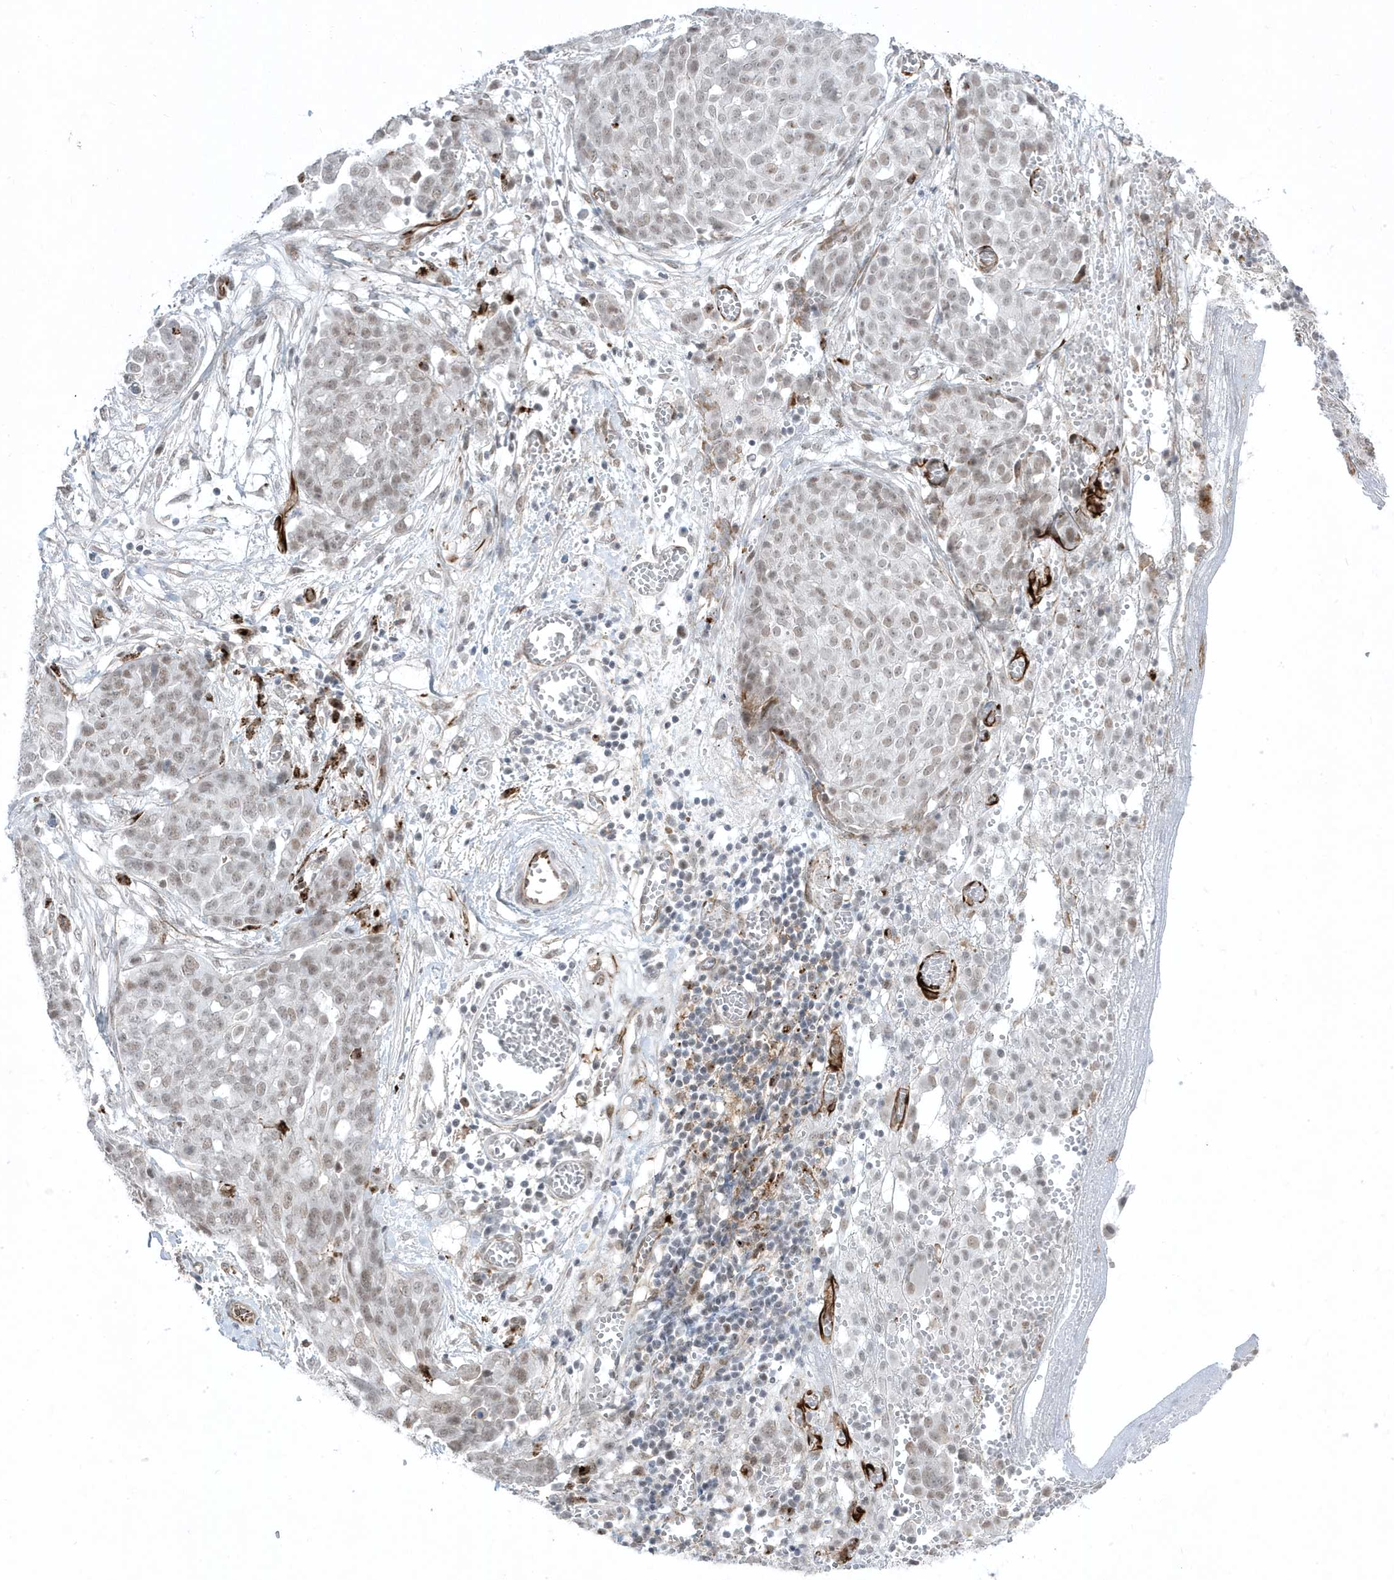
{"staining": {"intensity": "weak", "quantity": ">75%", "location": "nuclear"}, "tissue": "ovarian cancer", "cell_type": "Tumor cells", "image_type": "cancer", "snomed": [{"axis": "morphology", "description": "Cystadenocarcinoma, serous, NOS"}, {"axis": "topography", "description": "Soft tissue"}, {"axis": "topography", "description": "Ovary"}], "caption": "Ovarian cancer (serous cystadenocarcinoma) stained with DAB (3,3'-diaminobenzidine) immunohistochemistry reveals low levels of weak nuclear positivity in about >75% of tumor cells. The protein is stained brown, and the nuclei are stained in blue (DAB (3,3'-diaminobenzidine) IHC with brightfield microscopy, high magnification).", "gene": "ADAMTSL3", "patient": {"sex": "female", "age": 57}}